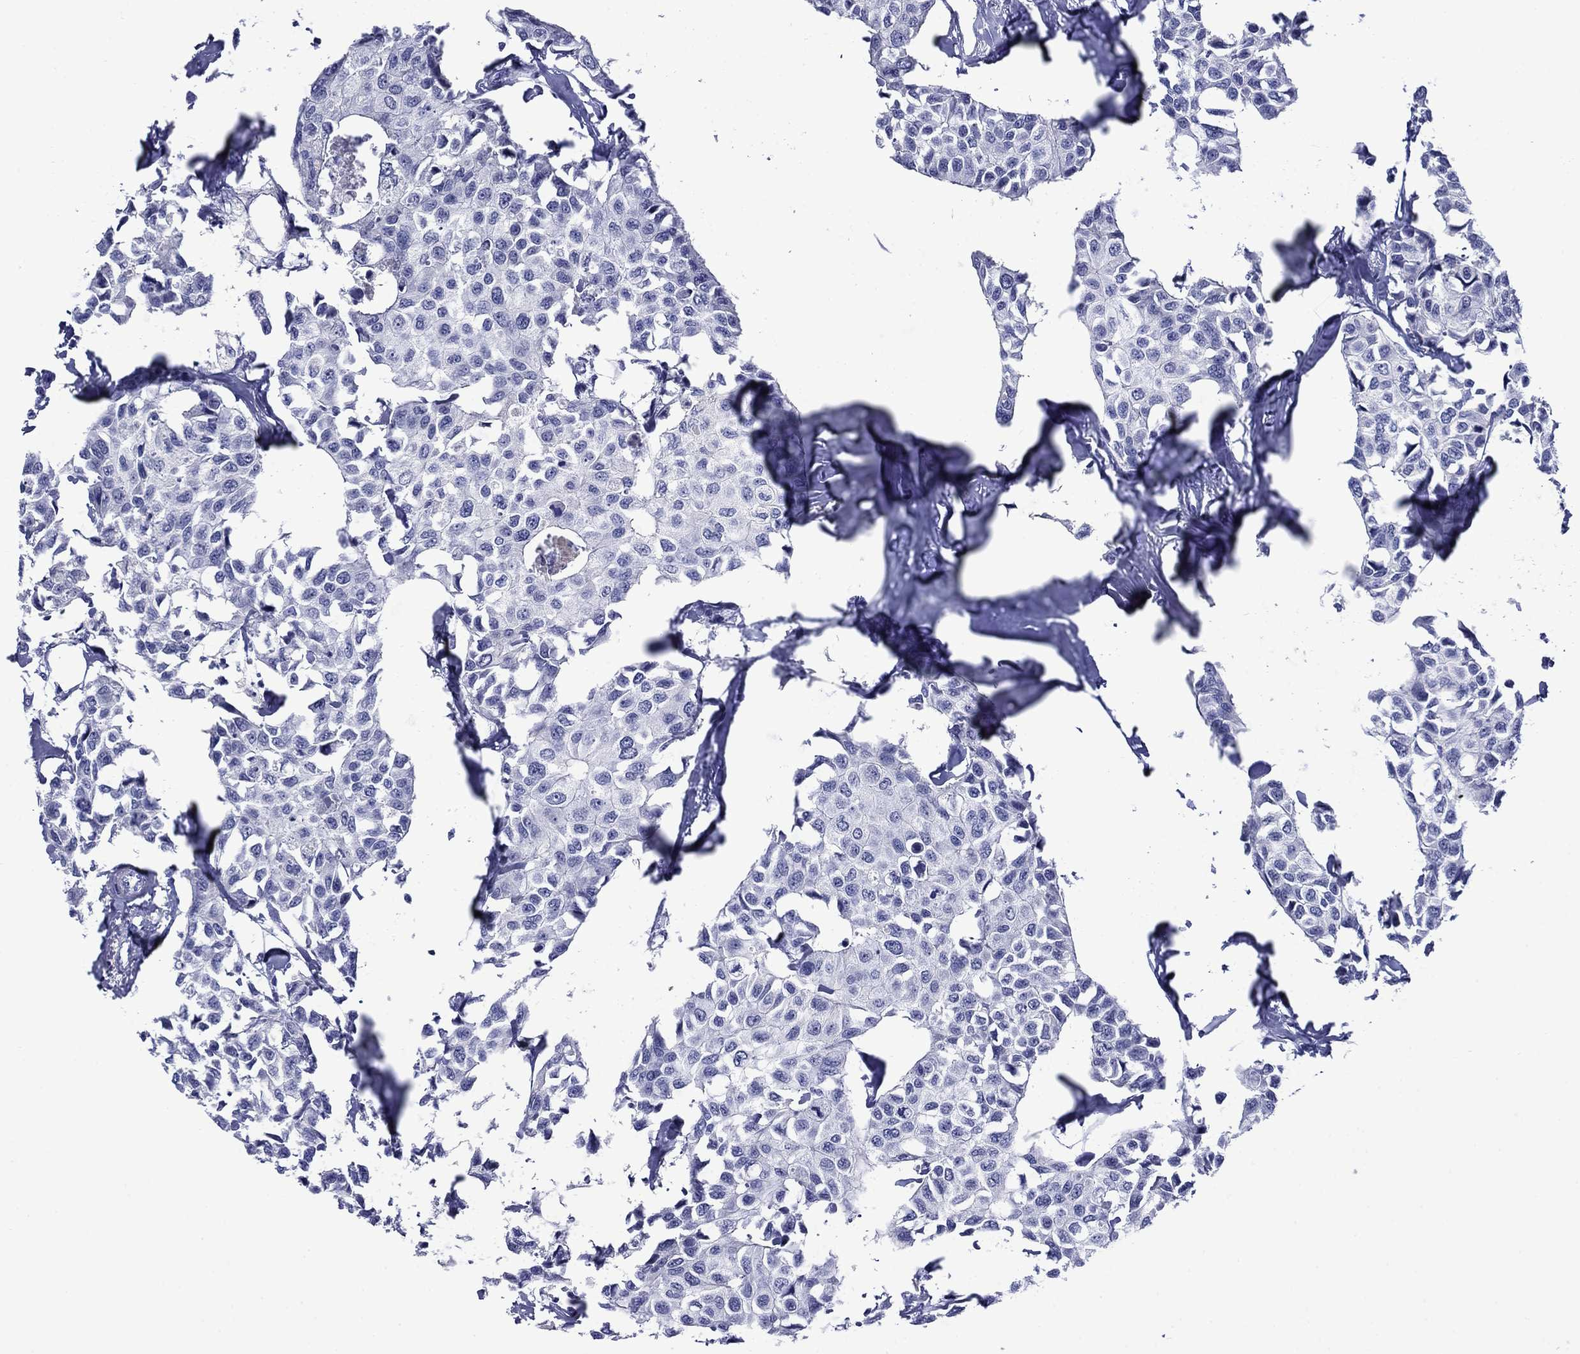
{"staining": {"intensity": "negative", "quantity": "none", "location": "none"}, "tissue": "breast cancer", "cell_type": "Tumor cells", "image_type": "cancer", "snomed": [{"axis": "morphology", "description": "Duct carcinoma"}, {"axis": "topography", "description": "Breast"}], "caption": "High power microscopy photomicrograph of an immunohistochemistry (IHC) micrograph of breast cancer (invasive ductal carcinoma), revealing no significant staining in tumor cells. (Brightfield microscopy of DAB (3,3'-diaminobenzidine) IHC at high magnification).", "gene": "APOA2", "patient": {"sex": "female", "age": 80}}